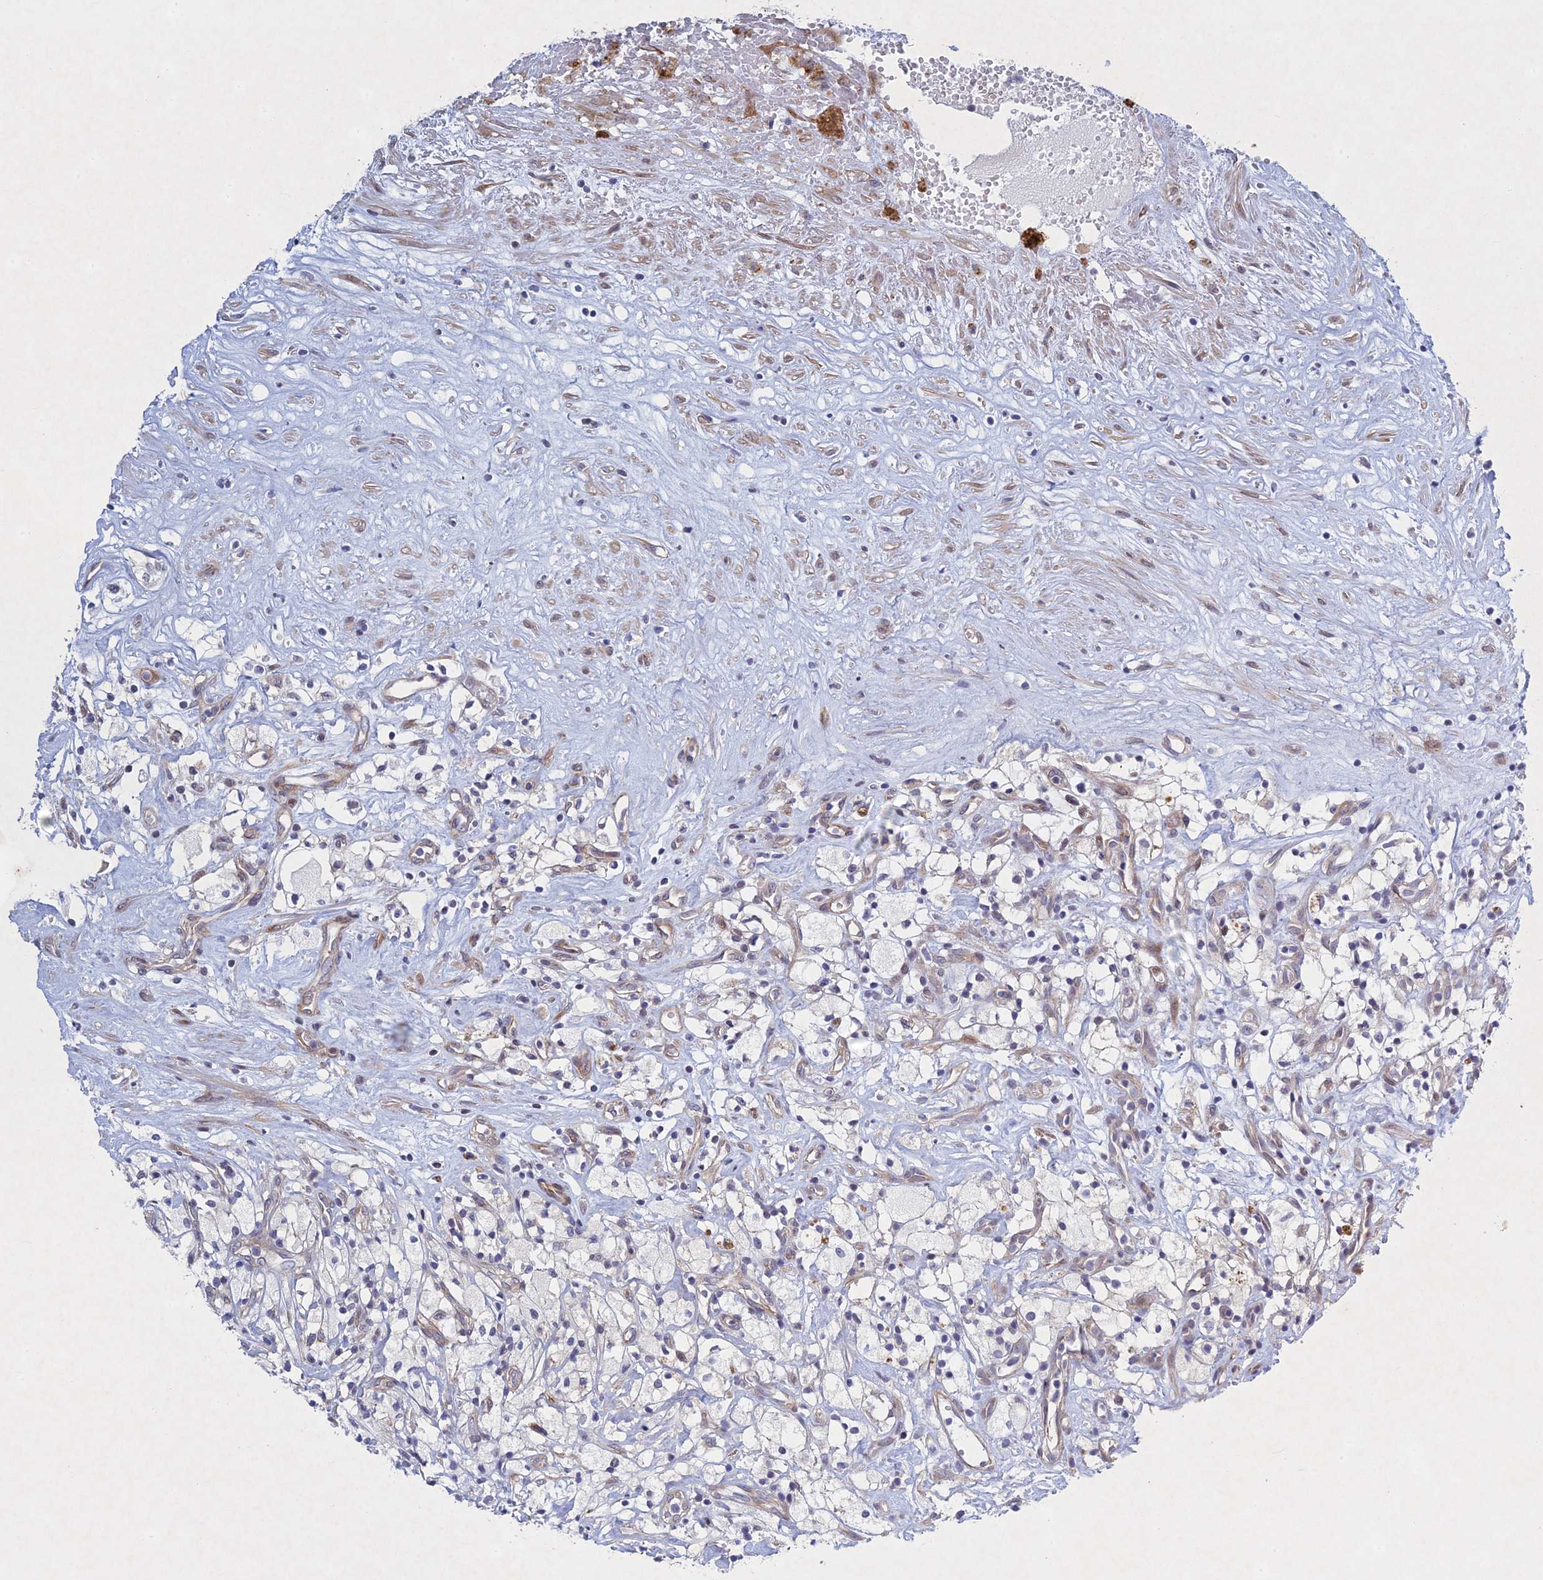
{"staining": {"intensity": "negative", "quantity": "none", "location": "none"}, "tissue": "renal cancer", "cell_type": "Tumor cells", "image_type": "cancer", "snomed": [{"axis": "morphology", "description": "Adenocarcinoma, NOS"}, {"axis": "topography", "description": "Kidney"}], "caption": "Immunohistochemistry image of renal cancer stained for a protein (brown), which exhibits no expression in tumor cells.", "gene": "PTHLH", "patient": {"sex": "male", "age": 59}}